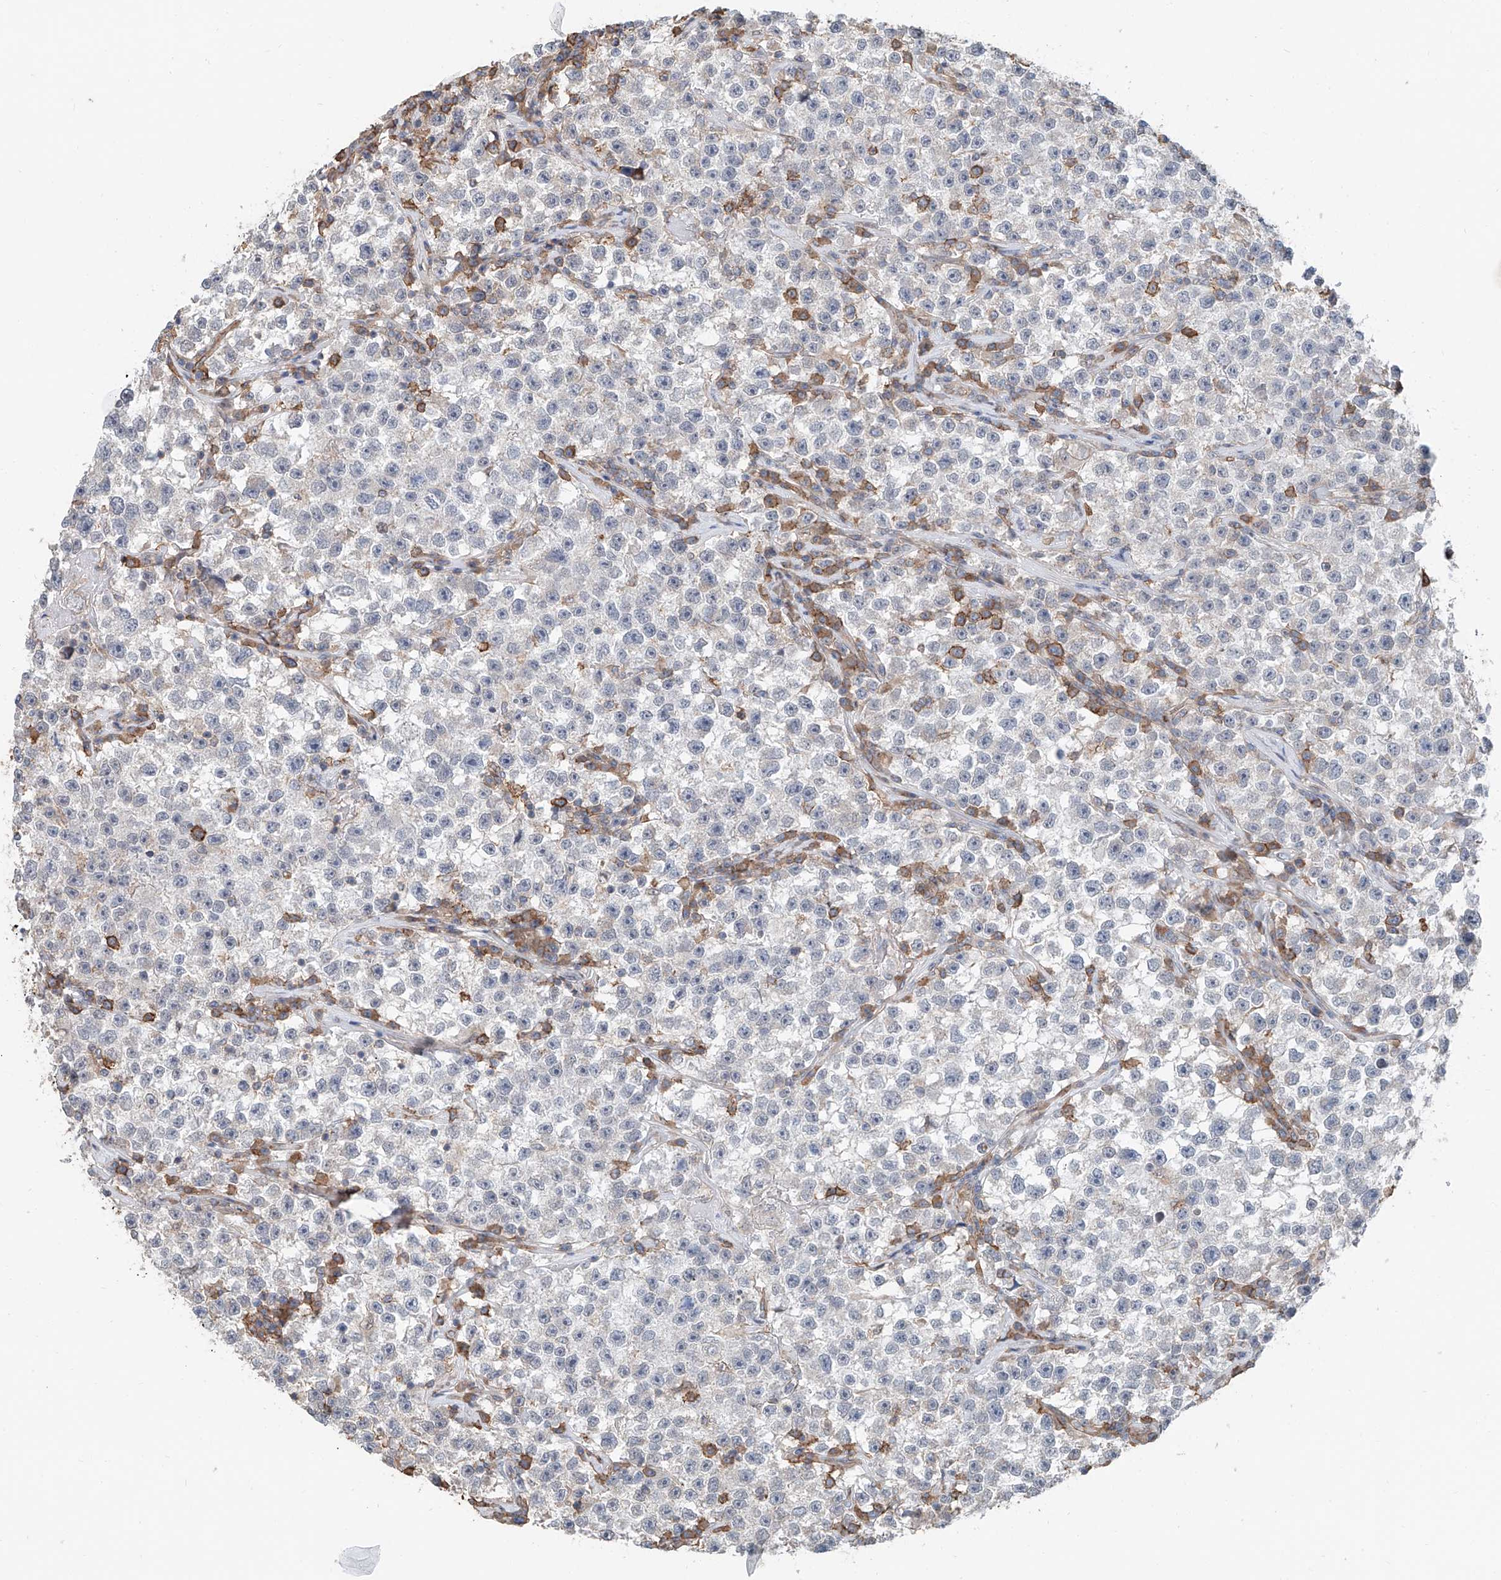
{"staining": {"intensity": "negative", "quantity": "none", "location": "none"}, "tissue": "testis cancer", "cell_type": "Tumor cells", "image_type": "cancer", "snomed": [{"axis": "morphology", "description": "Seminoma, NOS"}, {"axis": "topography", "description": "Testis"}], "caption": "Immunohistochemistry of human testis seminoma exhibits no expression in tumor cells.", "gene": "KCNK10", "patient": {"sex": "male", "age": 22}}